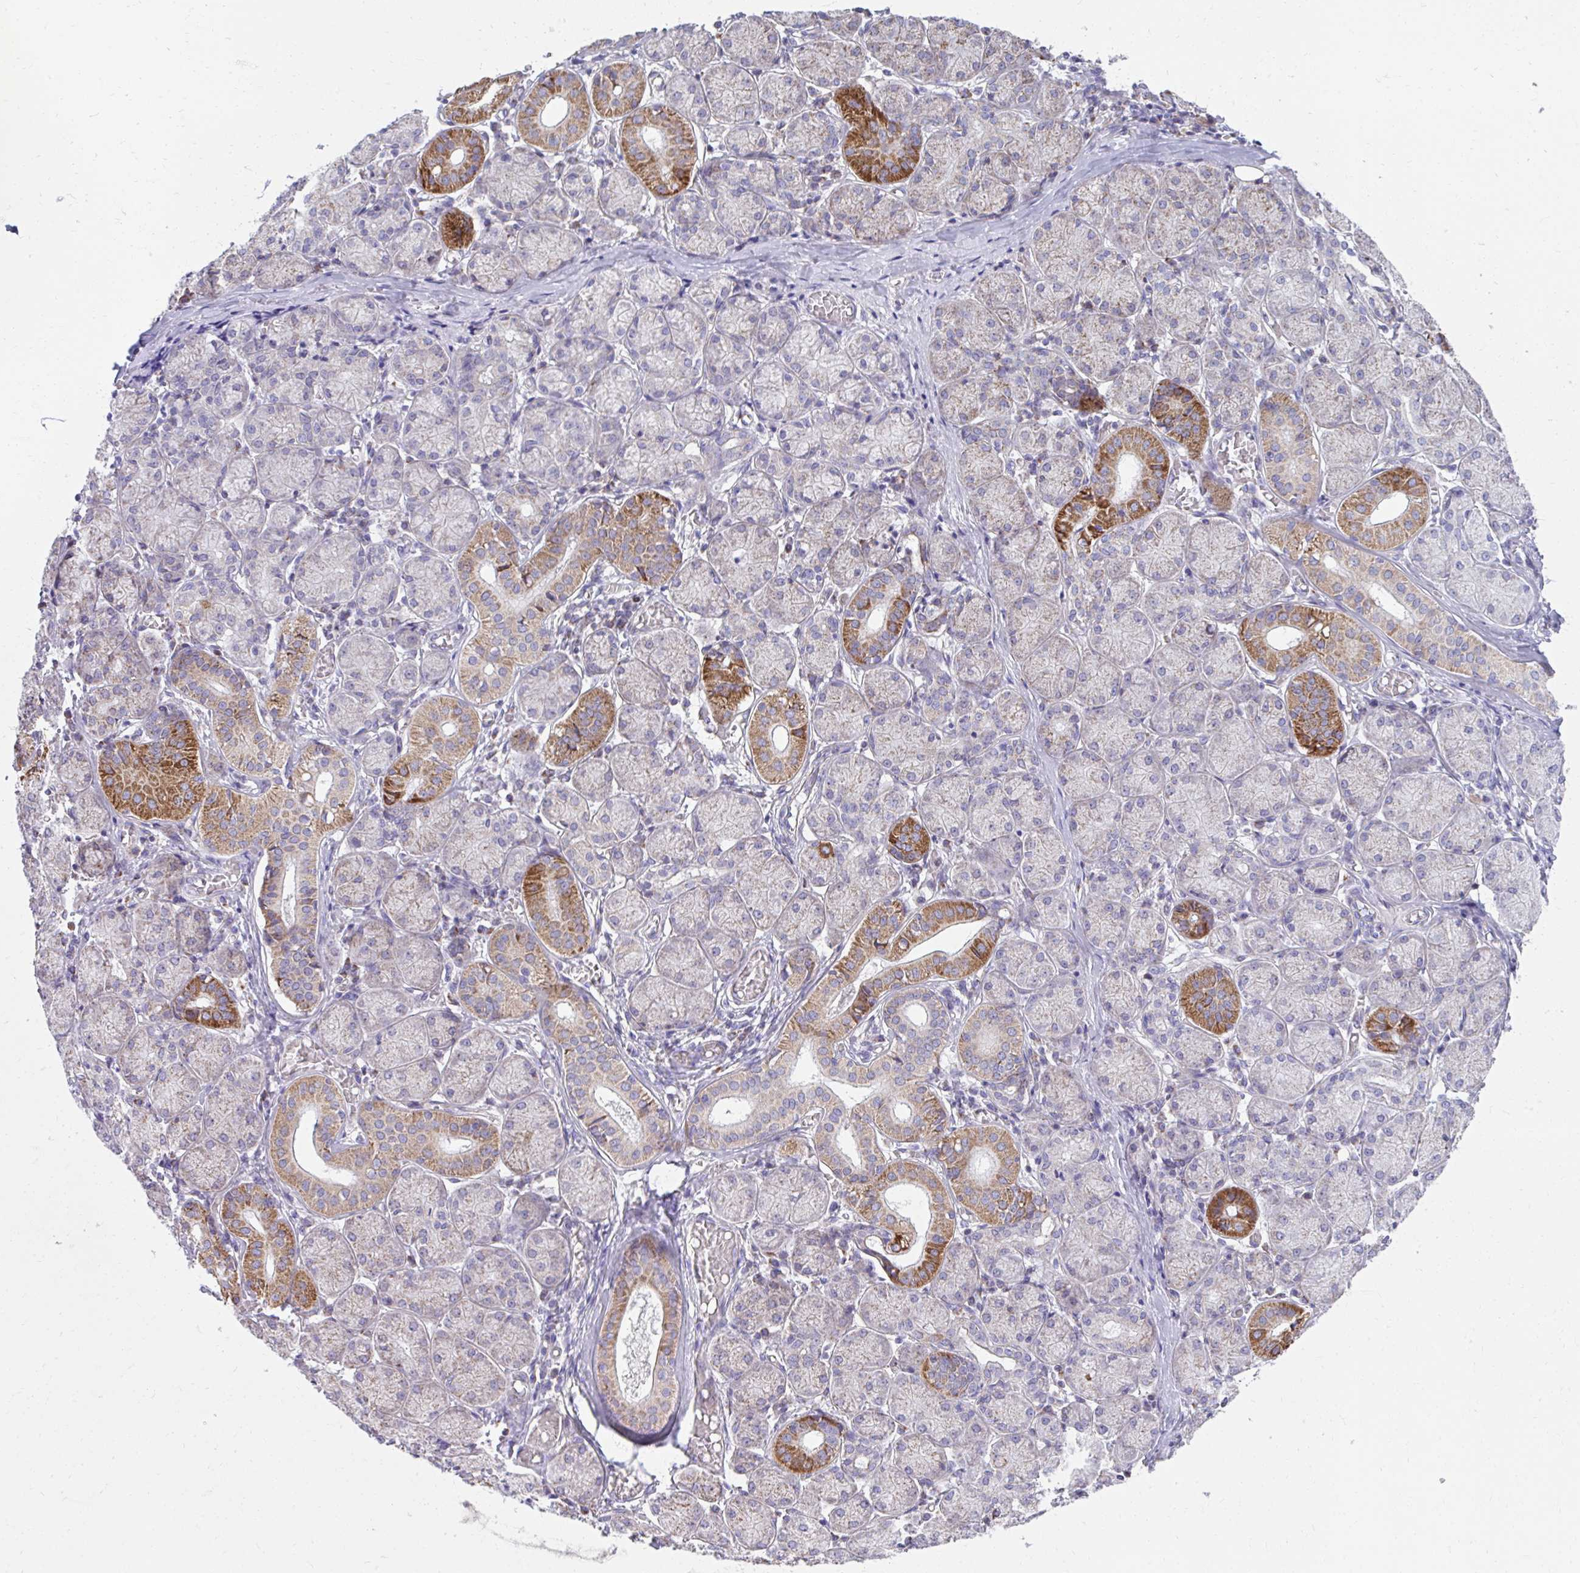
{"staining": {"intensity": "strong", "quantity": "<25%", "location": "cytoplasmic/membranous"}, "tissue": "salivary gland", "cell_type": "Glandular cells", "image_type": "normal", "snomed": [{"axis": "morphology", "description": "Normal tissue, NOS"}, {"axis": "topography", "description": "Salivary gland"}], "caption": "Protein analysis of benign salivary gland displays strong cytoplasmic/membranous staining in about <25% of glandular cells. (IHC, brightfield microscopy, high magnification).", "gene": "PRRG3", "patient": {"sex": "female", "age": 24}}